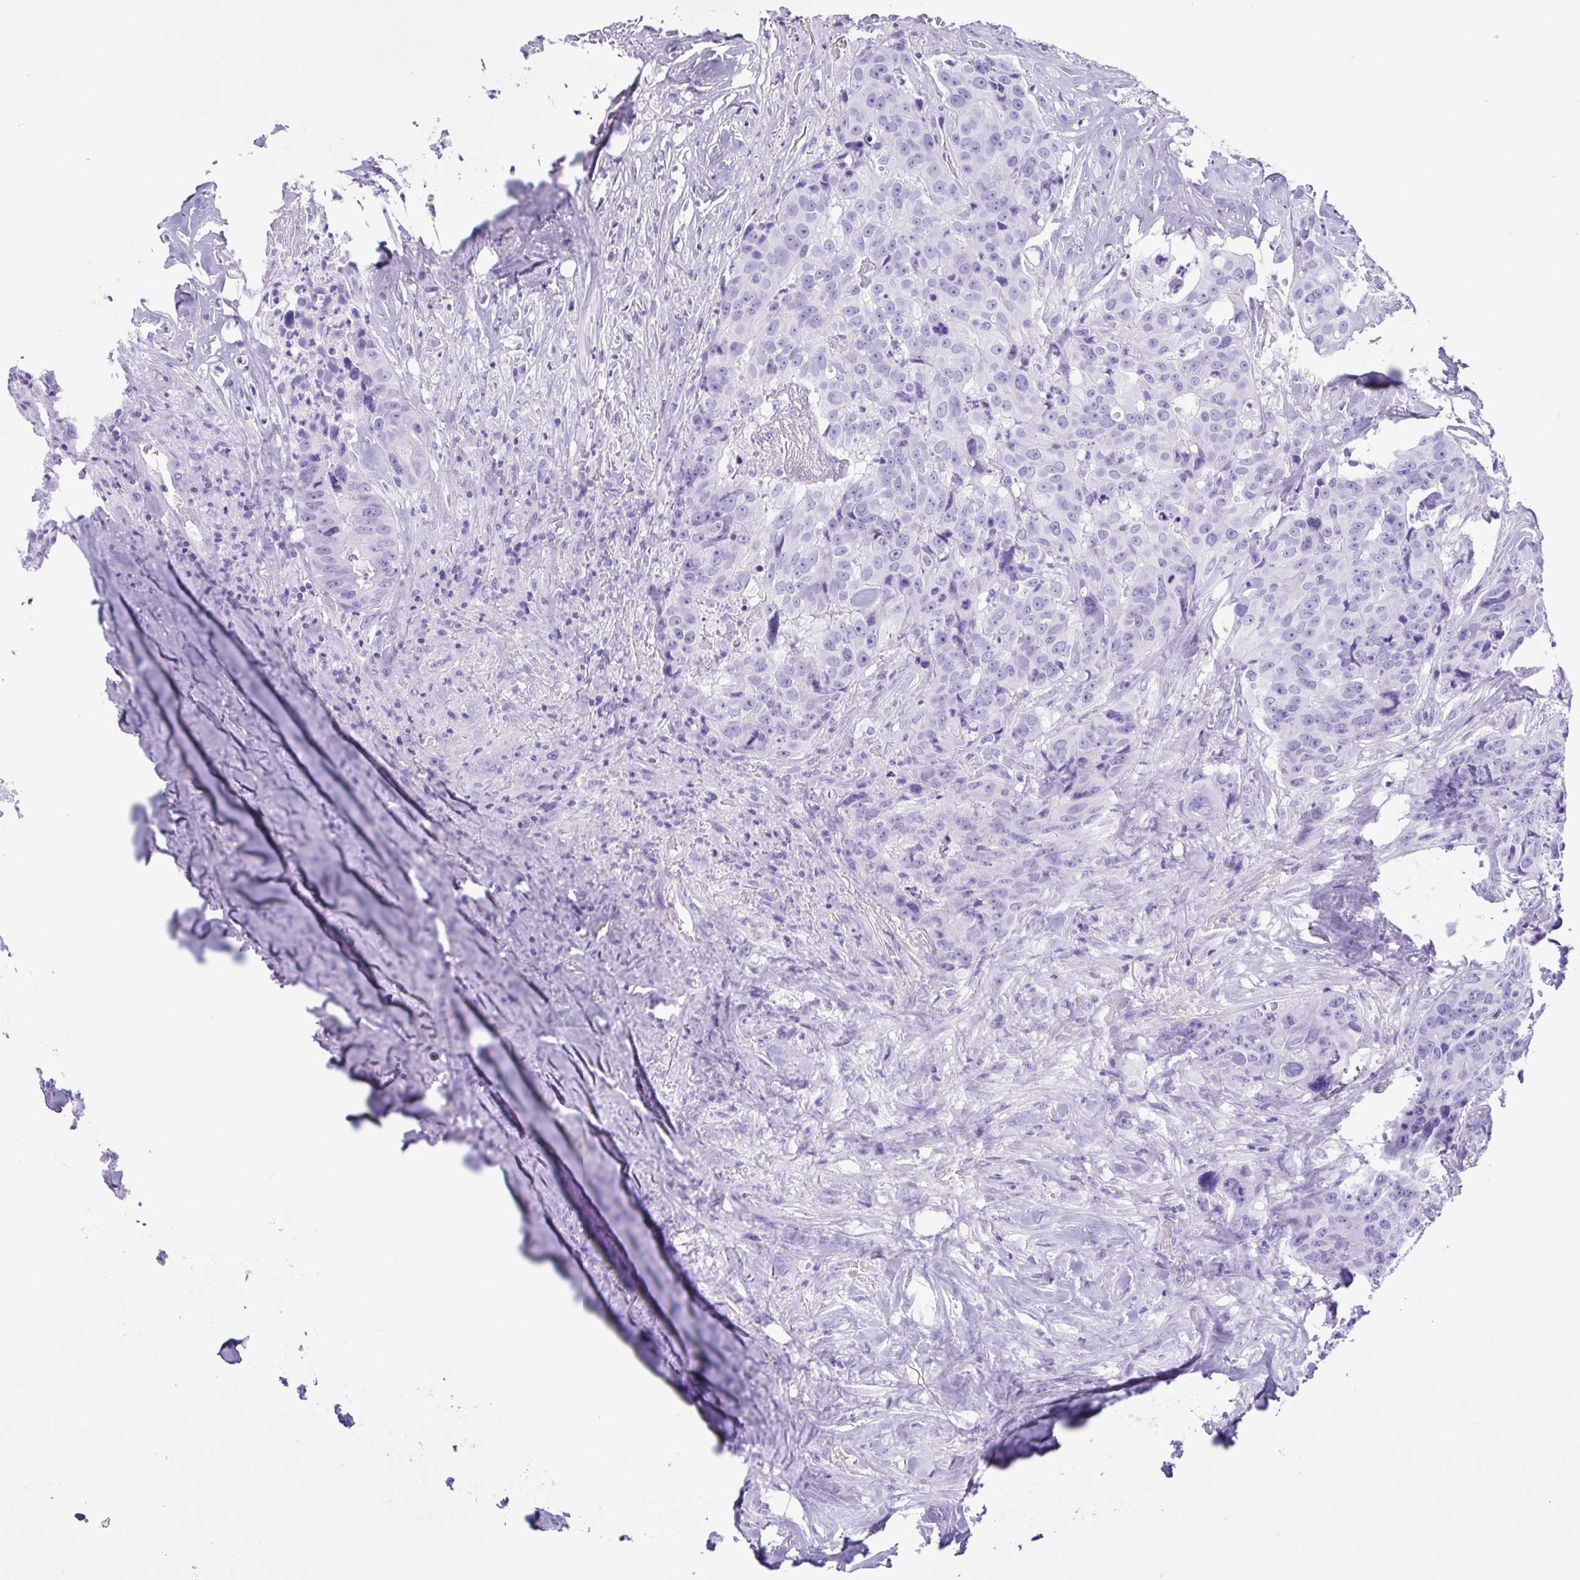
{"staining": {"intensity": "negative", "quantity": "none", "location": "none"}, "tissue": "colorectal cancer", "cell_type": "Tumor cells", "image_type": "cancer", "snomed": [{"axis": "morphology", "description": "Adenocarcinoma, NOS"}, {"axis": "topography", "description": "Rectum"}], "caption": "The micrograph demonstrates no significant expression in tumor cells of adenocarcinoma (colorectal).", "gene": "ERP27", "patient": {"sex": "female", "age": 62}}